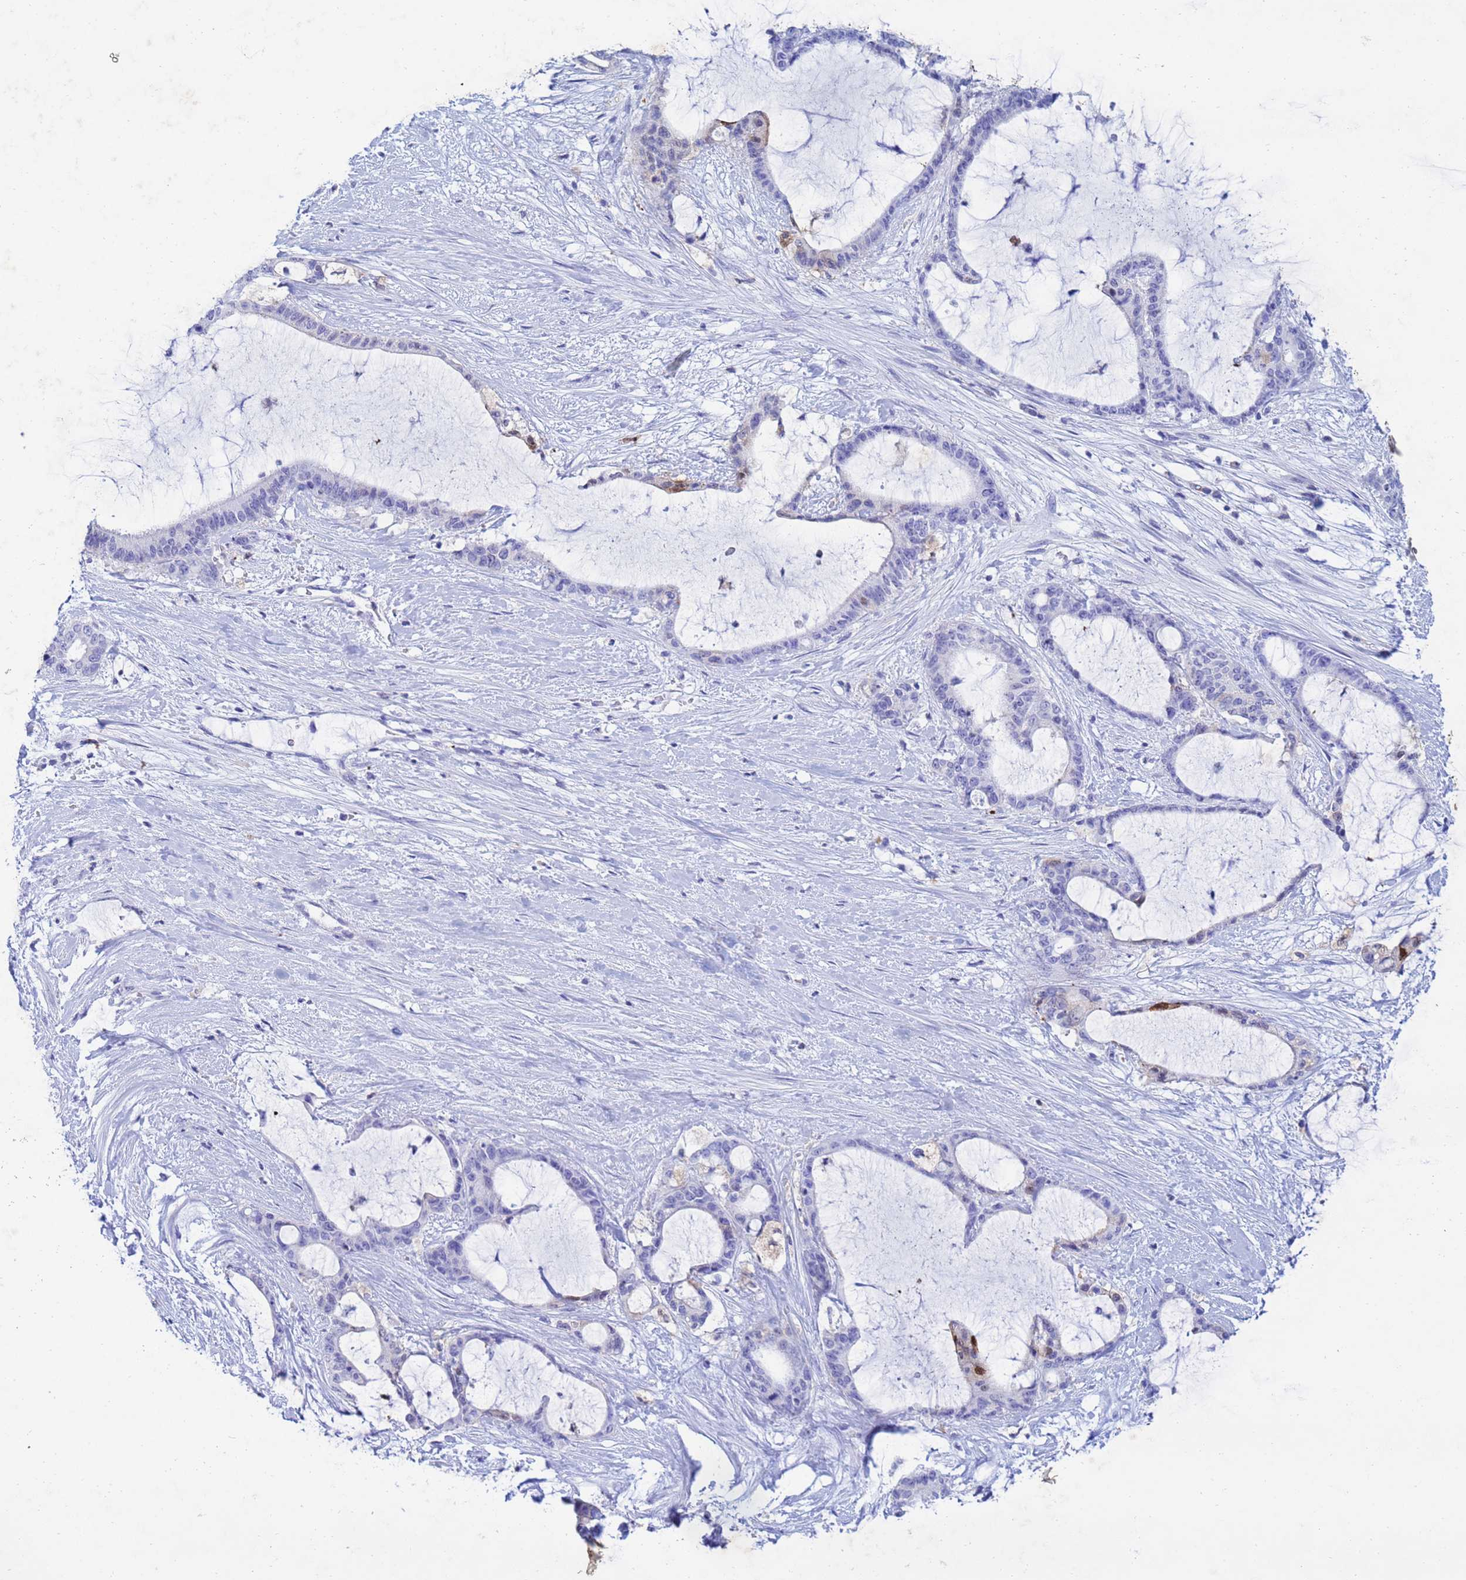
{"staining": {"intensity": "negative", "quantity": "none", "location": "none"}, "tissue": "liver cancer", "cell_type": "Tumor cells", "image_type": "cancer", "snomed": [{"axis": "morphology", "description": "Normal tissue, NOS"}, {"axis": "morphology", "description": "Cholangiocarcinoma"}, {"axis": "topography", "description": "Liver"}, {"axis": "topography", "description": "Peripheral nerve tissue"}], "caption": "The immunohistochemistry photomicrograph has no significant expression in tumor cells of liver cholangiocarcinoma tissue.", "gene": "CSTB", "patient": {"sex": "female", "age": 73}}